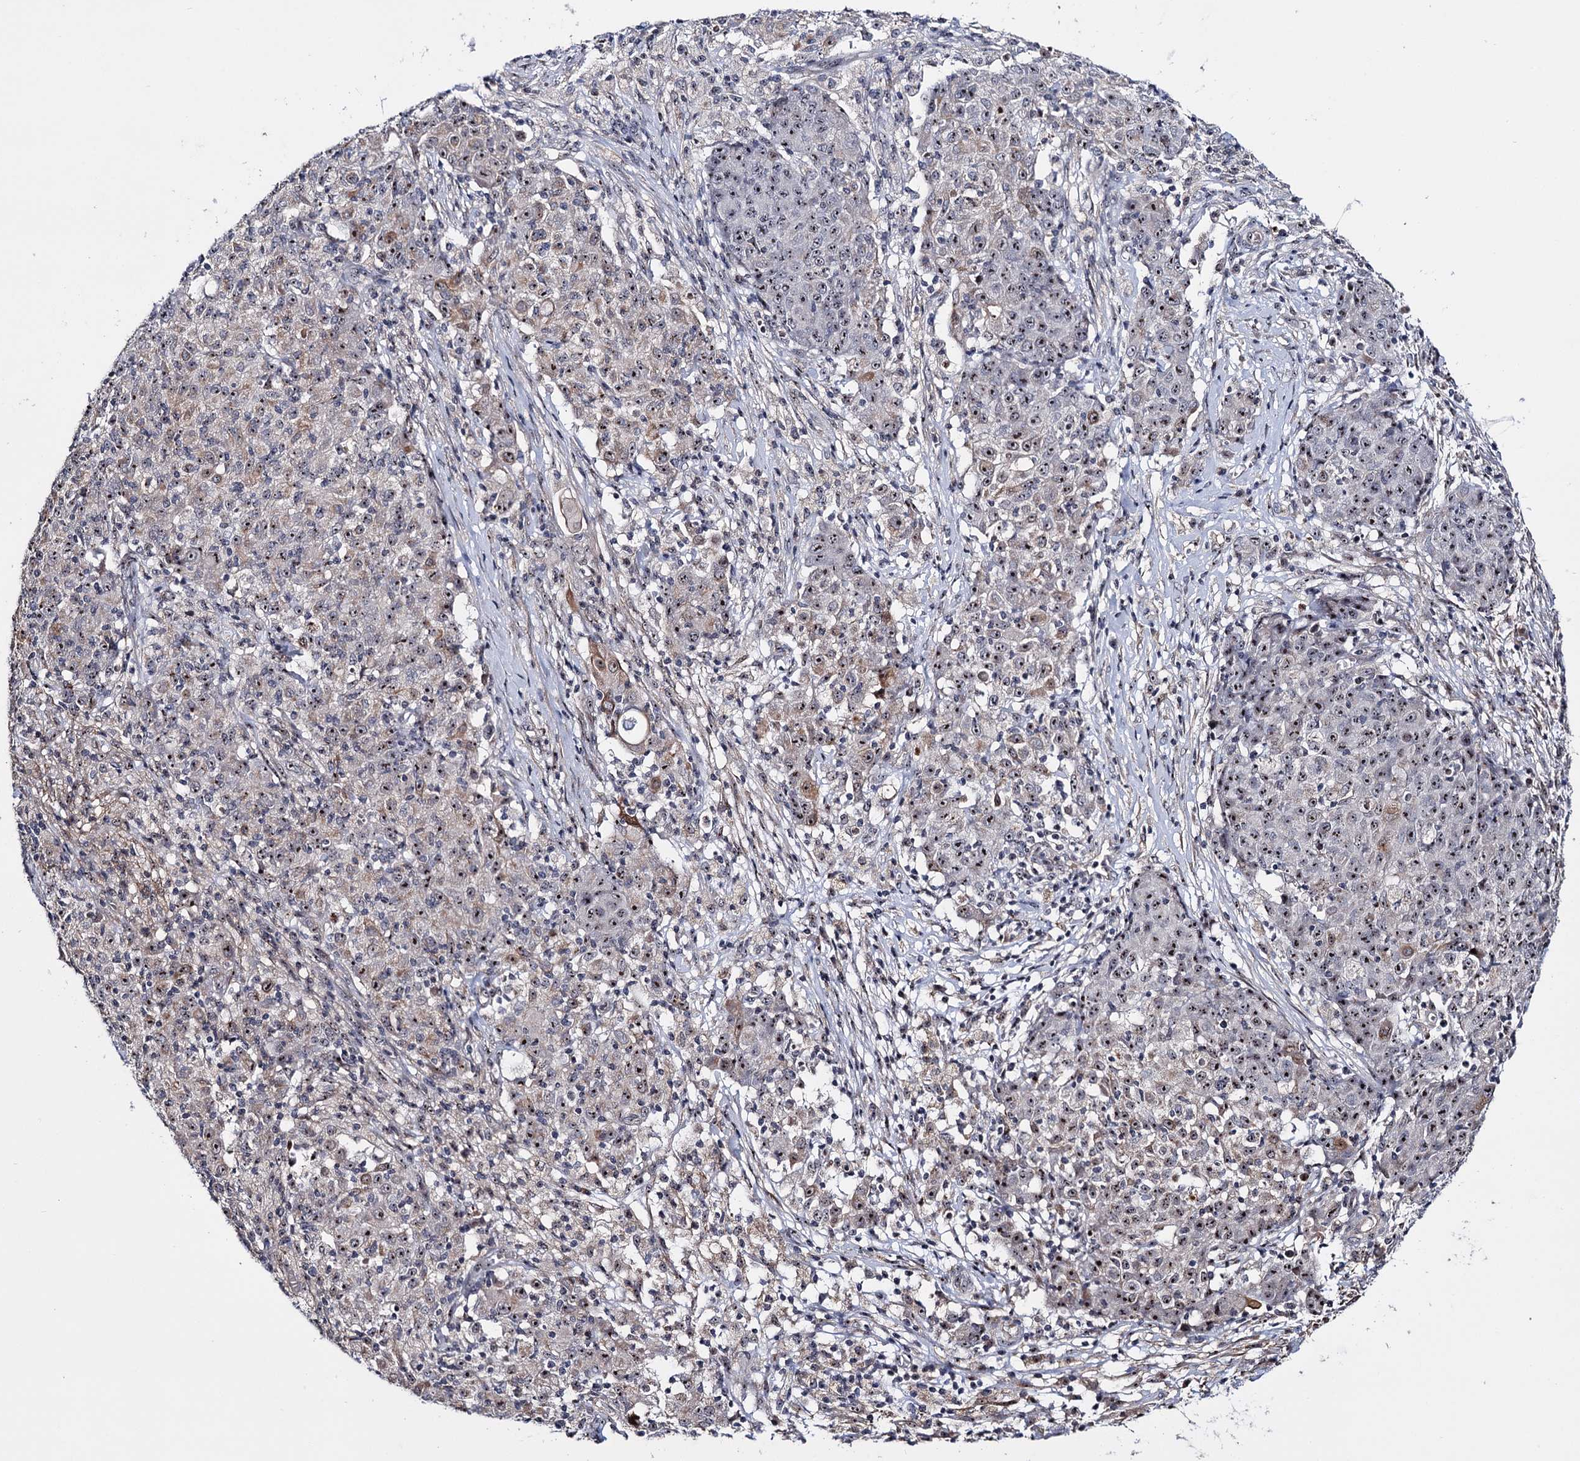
{"staining": {"intensity": "moderate", "quantity": "25%-75%", "location": "nuclear"}, "tissue": "ovarian cancer", "cell_type": "Tumor cells", "image_type": "cancer", "snomed": [{"axis": "morphology", "description": "Carcinoma, endometroid"}, {"axis": "topography", "description": "Ovary"}], "caption": "Immunohistochemistry (DAB) staining of endometroid carcinoma (ovarian) reveals moderate nuclear protein positivity in about 25%-75% of tumor cells. (DAB IHC with brightfield microscopy, high magnification).", "gene": "SUPT20H", "patient": {"sex": "female", "age": 42}}